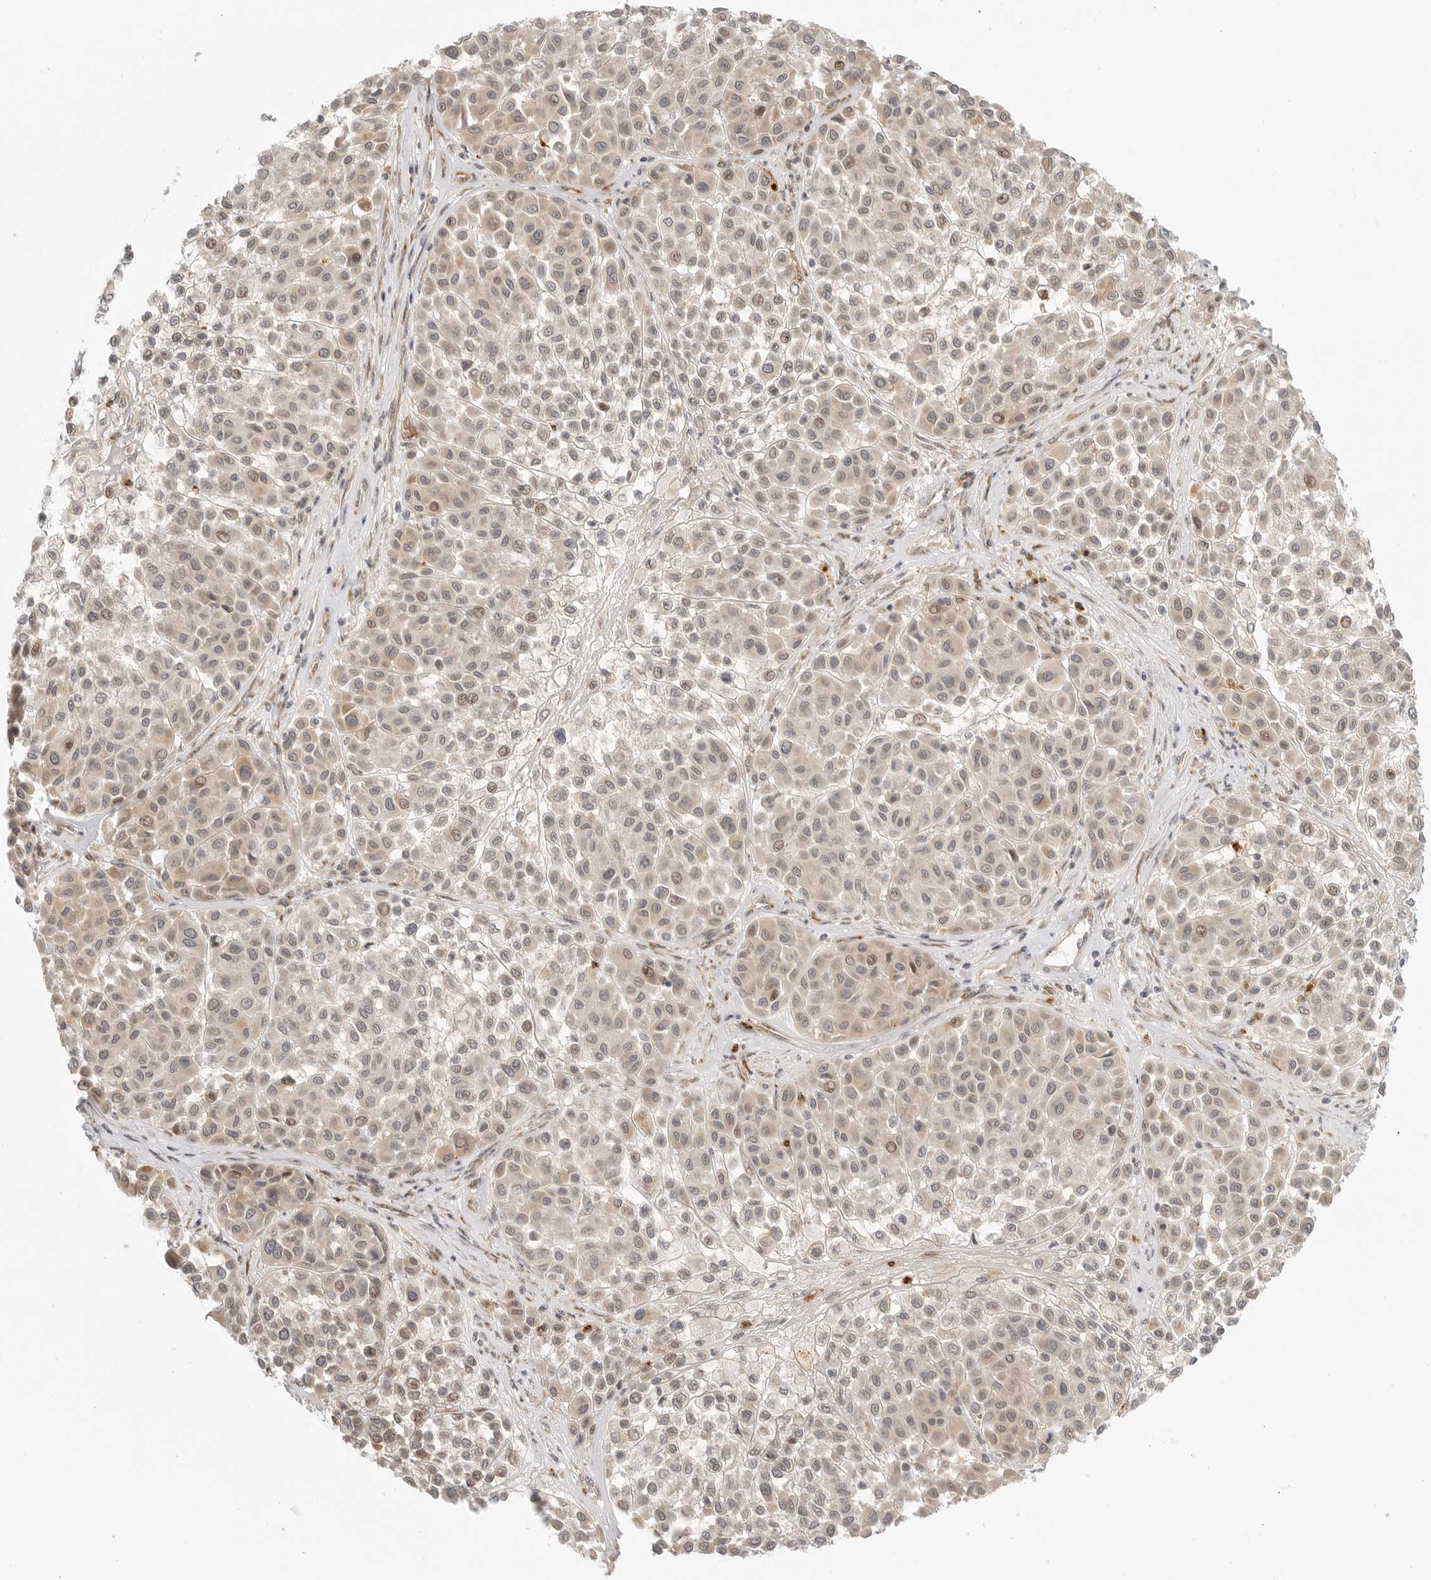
{"staining": {"intensity": "weak", "quantity": "25%-75%", "location": "cytoplasmic/membranous,nuclear"}, "tissue": "melanoma", "cell_type": "Tumor cells", "image_type": "cancer", "snomed": [{"axis": "morphology", "description": "Malignant melanoma, Metastatic site"}, {"axis": "topography", "description": "Soft tissue"}], "caption": "Immunohistochemical staining of human malignant melanoma (metastatic site) demonstrates low levels of weak cytoplasmic/membranous and nuclear positivity in approximately 25%-75% of tumor cells.", "gene": "DSCC1", "patient": {"sex": "male", "age": 41}}